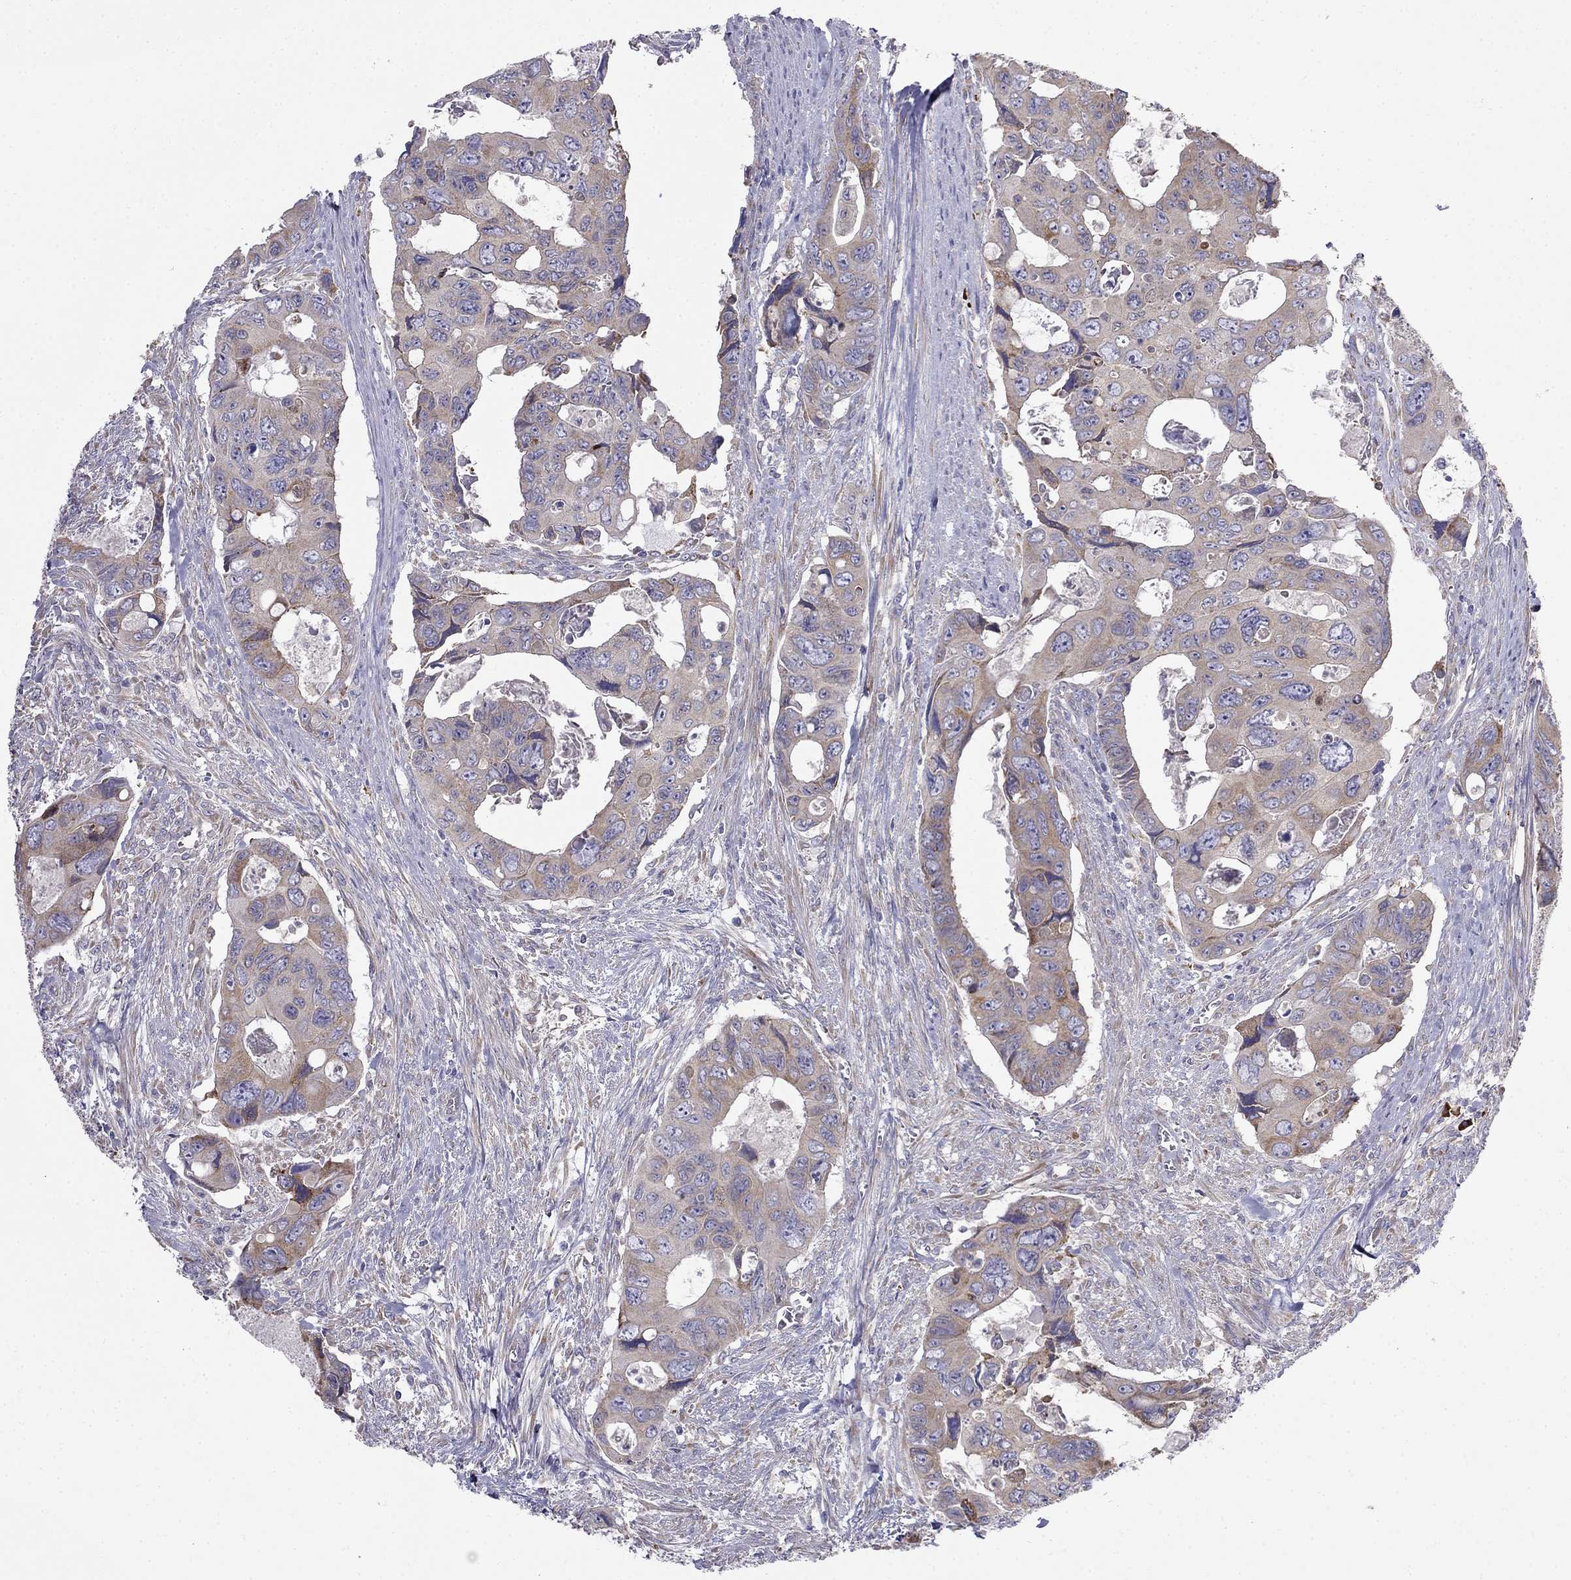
{"staining": {"intensity": "moderate", "quantity": "<25%", "location": "cytoplasmic/membranous"}, "tissue": "colorectal cancer", "cell_type": "Tumor cells", "image_type": "cancer", "snomed": [{"axis": "morphology", "description": "Adenocarcinoma, NOS"}, {"axis": "topography", "description": "Rectum"}], "caption": "Tumor cells display low levels of moderate cytoplasmic/membranous staining in approximately <25% of cells in human colorectal cancer. The staining was performed using DAB, with brown indicating positive protein expression. Nuclei are stained blue with hematoxylin.", "gene": "LONRF2", "patient": {"sex": "male", "age": 62}}